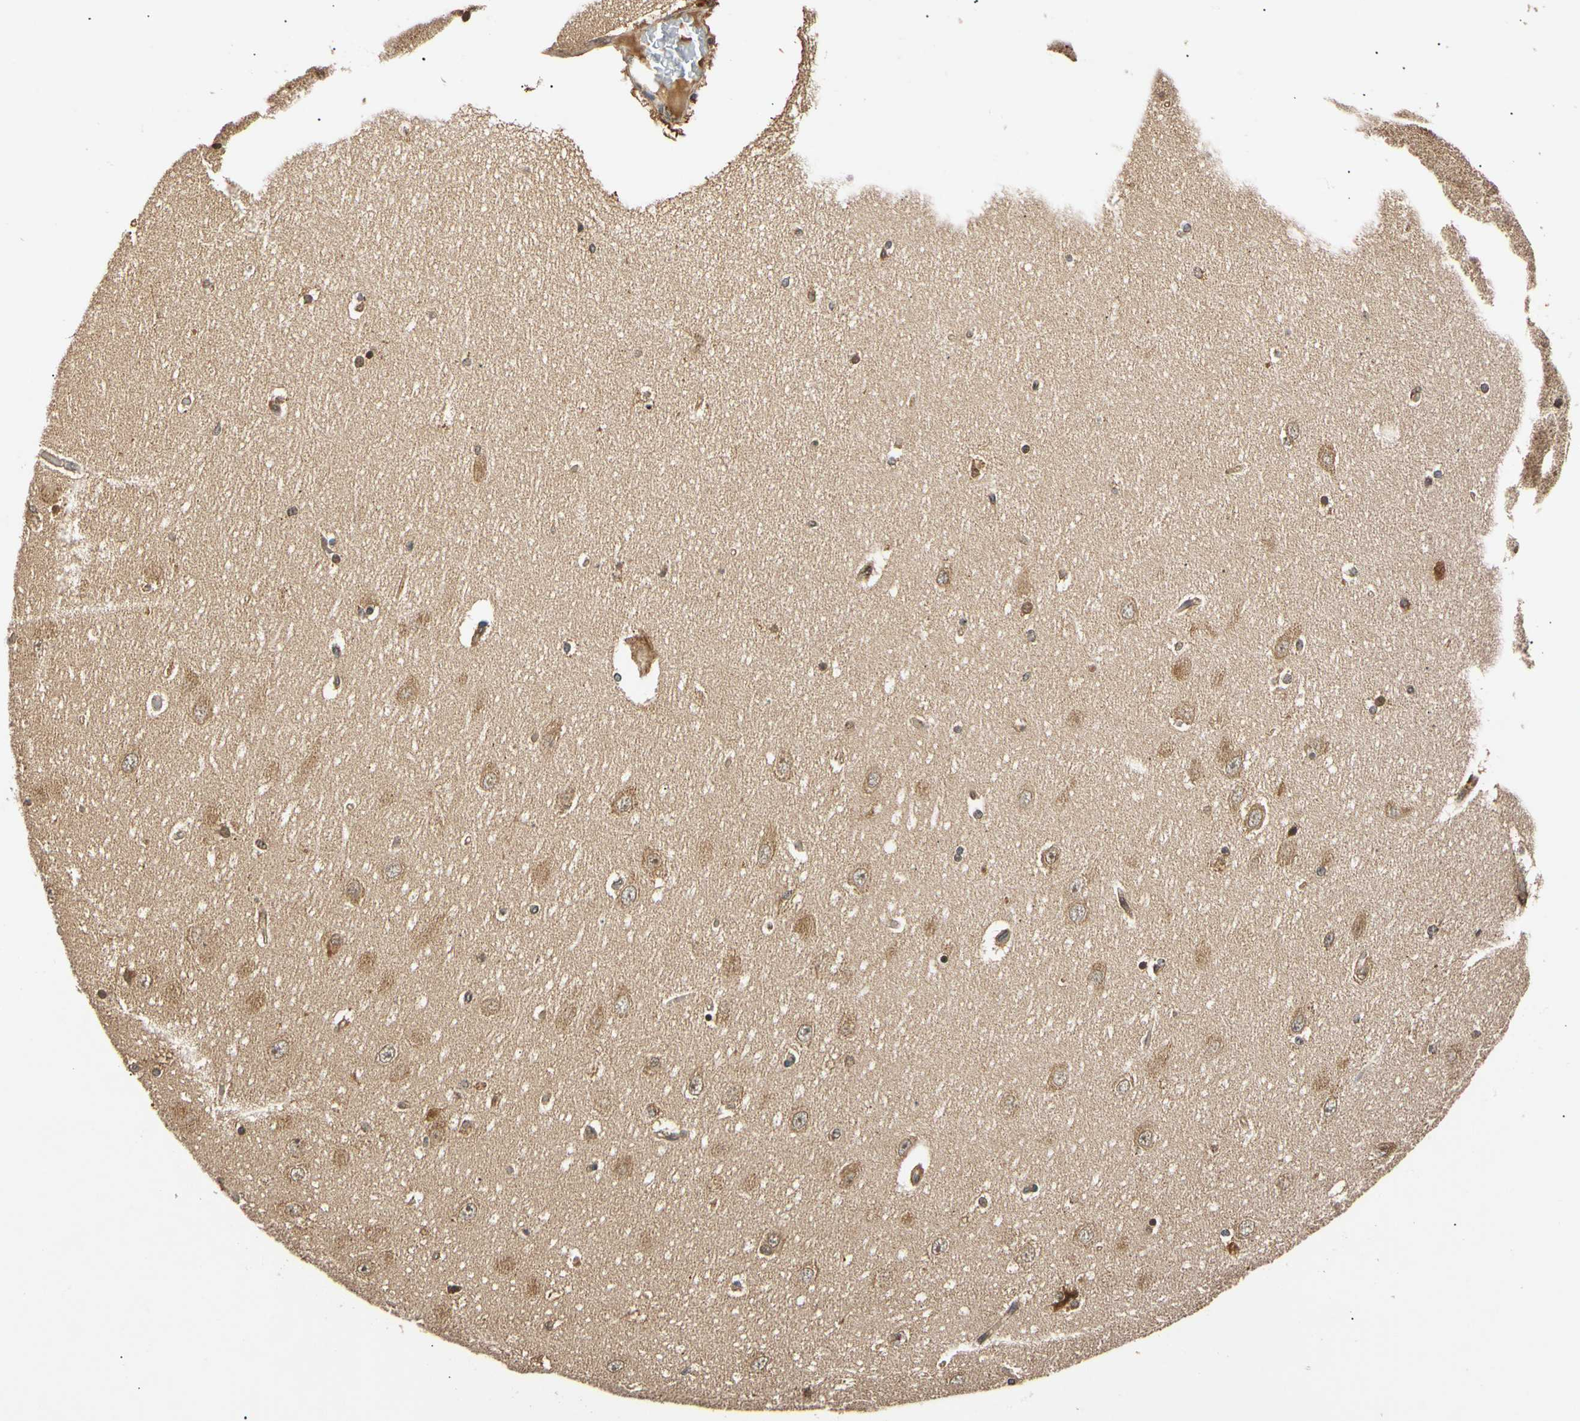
{"staining": {"intensity": "weak", "quantity": "25%-75%", "location": "cytoplasmic/membranous"}, "tissue": "hippocampus", "cell_type": "Glial cells", "image_type": "normal", "snomed": [{"axis": "morphology", "description": "Normal tissue, NOS"}, {"axis": "topography", "description": "Hippocampus"}], "caption": "IHC micrograph of unremarkable hippocampus stained for a protein (brown), which demonstrates low levels of weak cytoplasmic/membranous positivity in approximately 25%-75% of glial cells.", "gene": "MRPS22", "patient": {"sex": "female", "age": 54}}